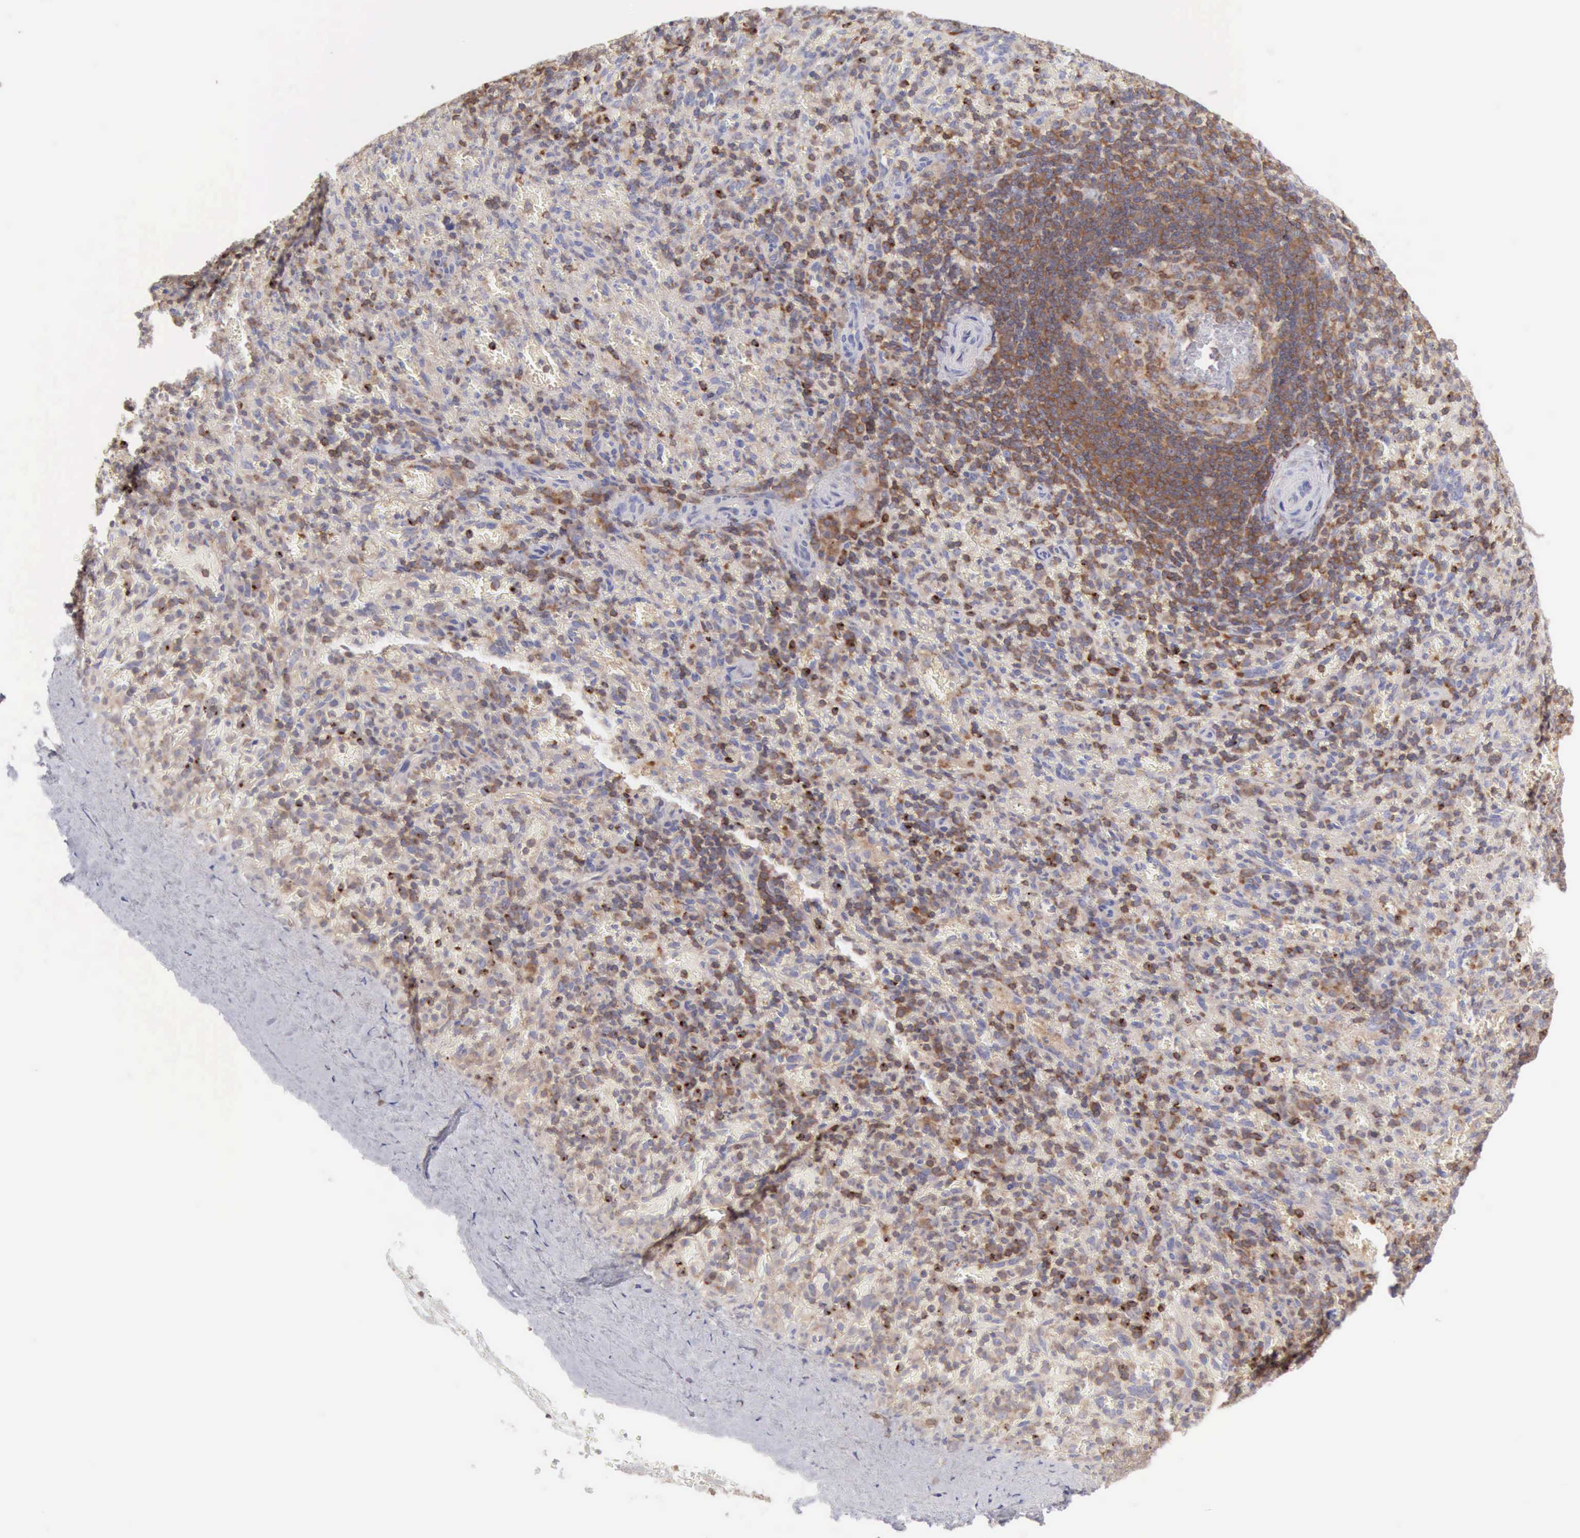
{"staining": {"intensity": "moderate", "quantity": "<25%", "location": "cytoplasmic/membranous"}, "tissue": "spleen", "cell_type": "Cells in red pulp", "image_type": "normal", "snomed": [{"axis": "morphology", "description": "Normal tissue, NOS"}, {"axis": "topography", "description": "Spleen"}], "caption": "IHC image of benign spleen: spleen stained using immunohistochemistry reveals low levels of moderate protein expression localized specifically in the cytoplasmic/membranous of cells in red pulp, appearing as a cytoplasmic/membranous brown color.", "gene": "SASH3", "patient": {"sex": "female", "age": 50}}